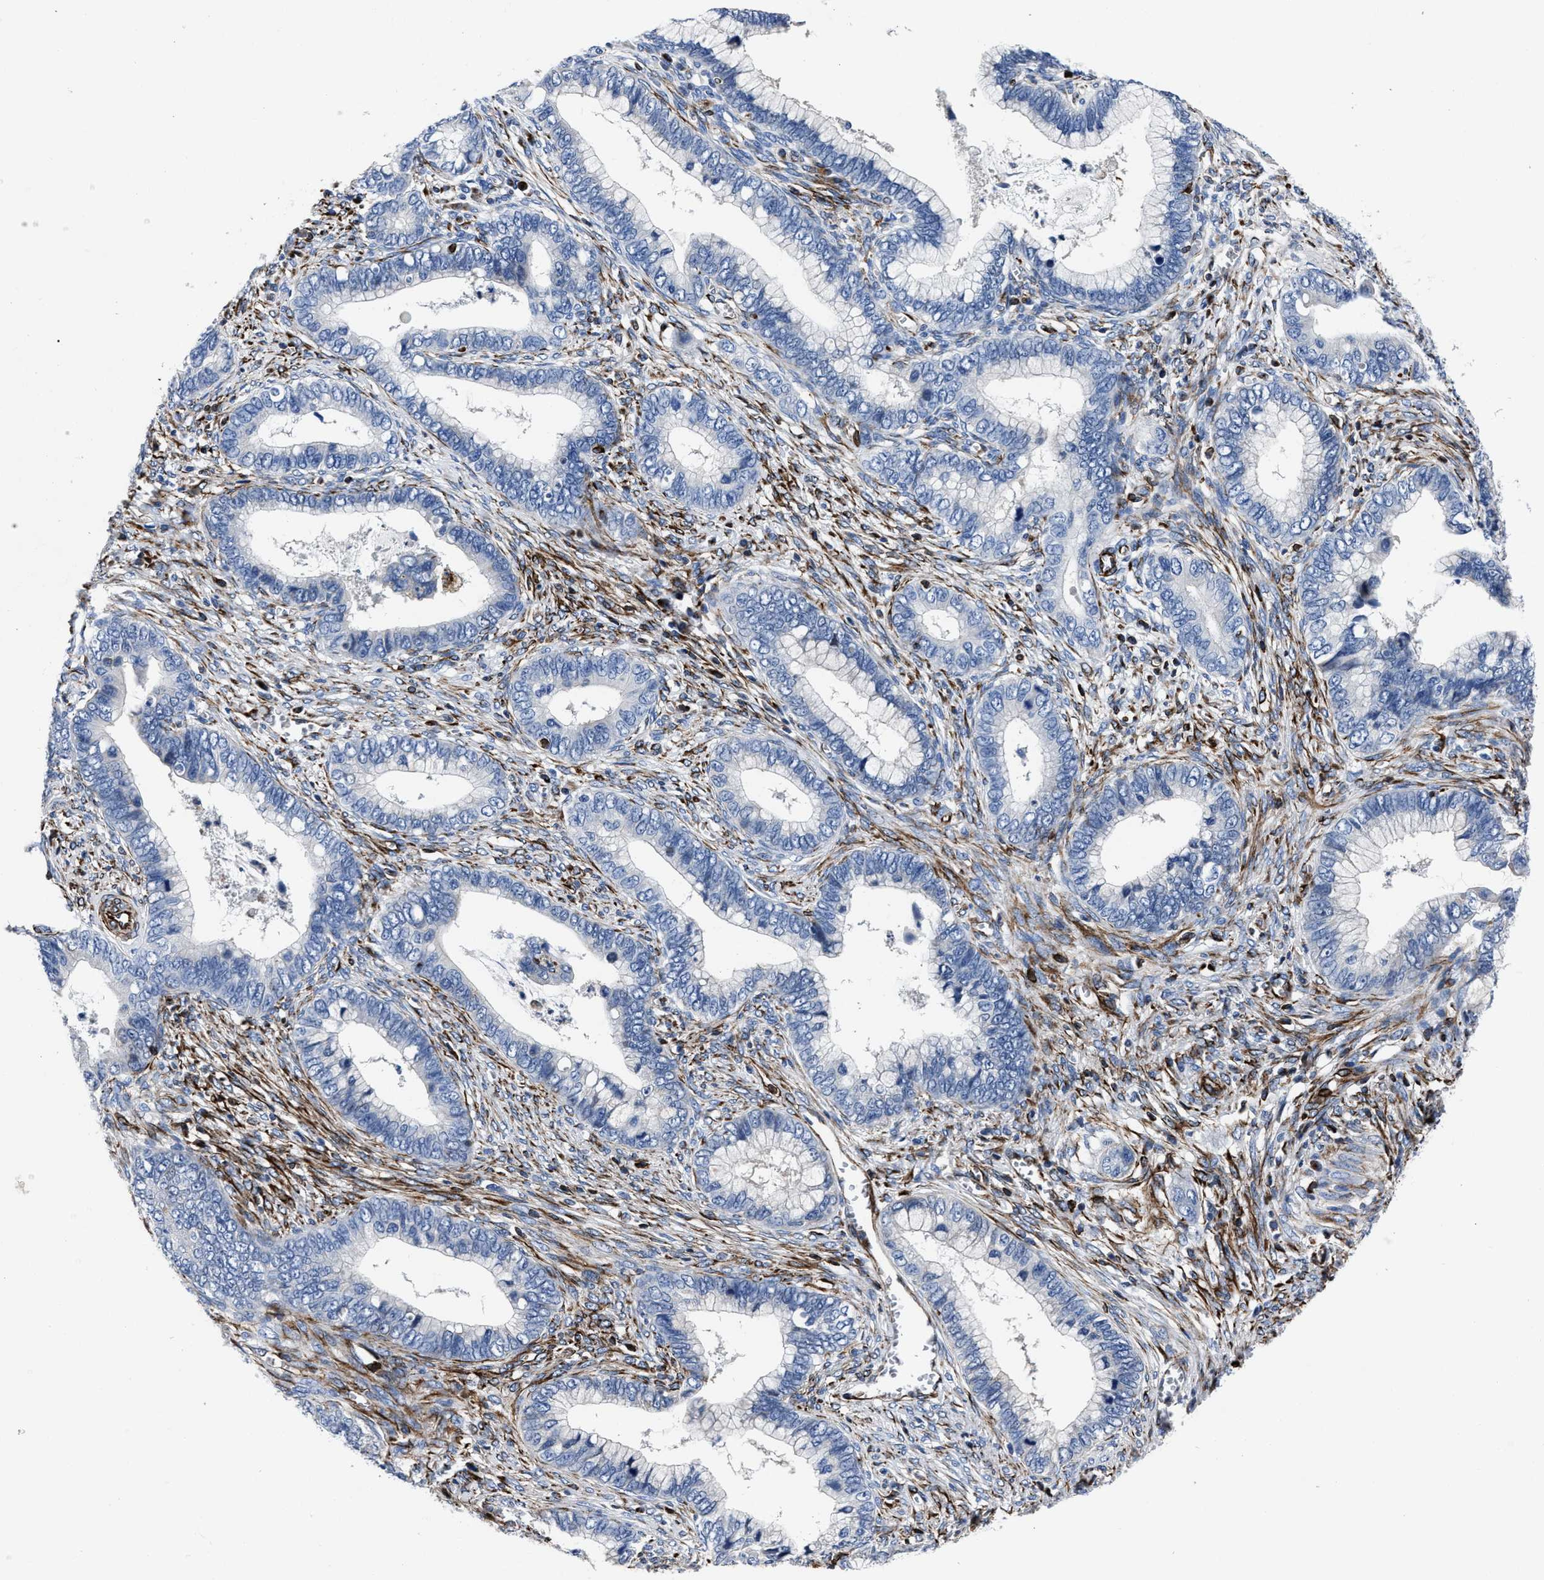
{"staining": {"intensity": "negative", "quantity": "none", "location": "none"}, "tissue": "cervical cancer", "cell_type": "Tumor cells", "image_type": "cancer", "snomed": [{"axis": "morphology", "description": "Adenocarcinoma, NOS"}, {"axis": "topography", "description": "Cervix"}], "caption": "High magnification brightfield microscopy of cervical adenocarcinoma stained with DAB (3,3'-diaminobenzidine) (brown) and counterstained with hematoxylin (blue): tumor cells show no significant expression.", "gene": "OR10G3", "patient": {"sex": "female", "age": 44}}